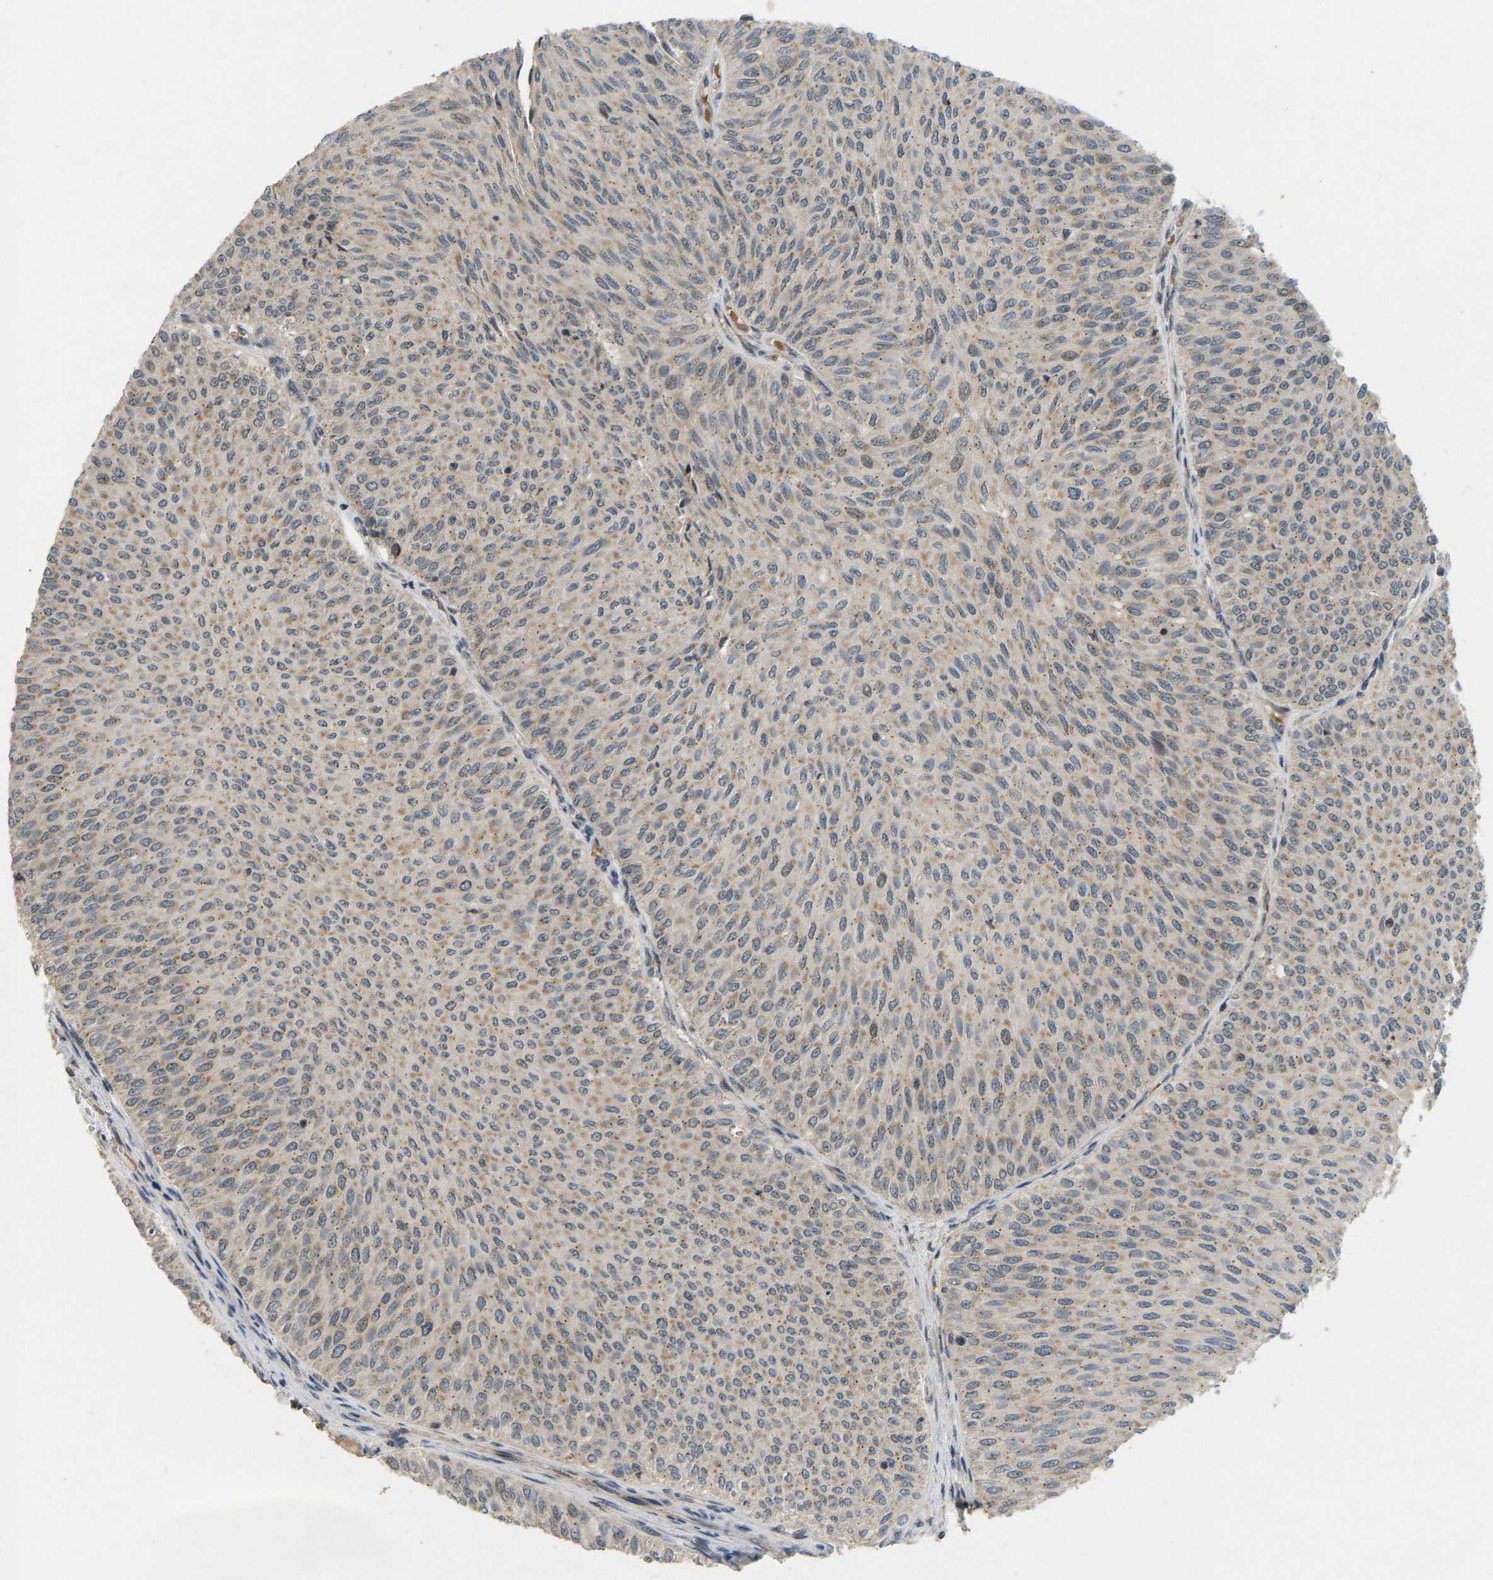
{"staining": {"intensity": "weak", "quantity": ">75%", "location": "cytoplasmic/membranous"}, "tissue": "urothelial cancer", "cell_type": "Tumor cells", "image_type": "cancer", "snomed": [{"axis": "morphology", "description": "Urothelial carcinoma, Low grade"}, {"axis": "topography", "description": "Urinary bladder"}], "caption": "The photomicrograph demonstrates staining of low-grade urothelial carcinoma, revealing weak cytoplasmic/membranous protein staining (brown color) within tumor cells.", "gene": "ACADS", "patient": {"sex": "male", "age": 78}}